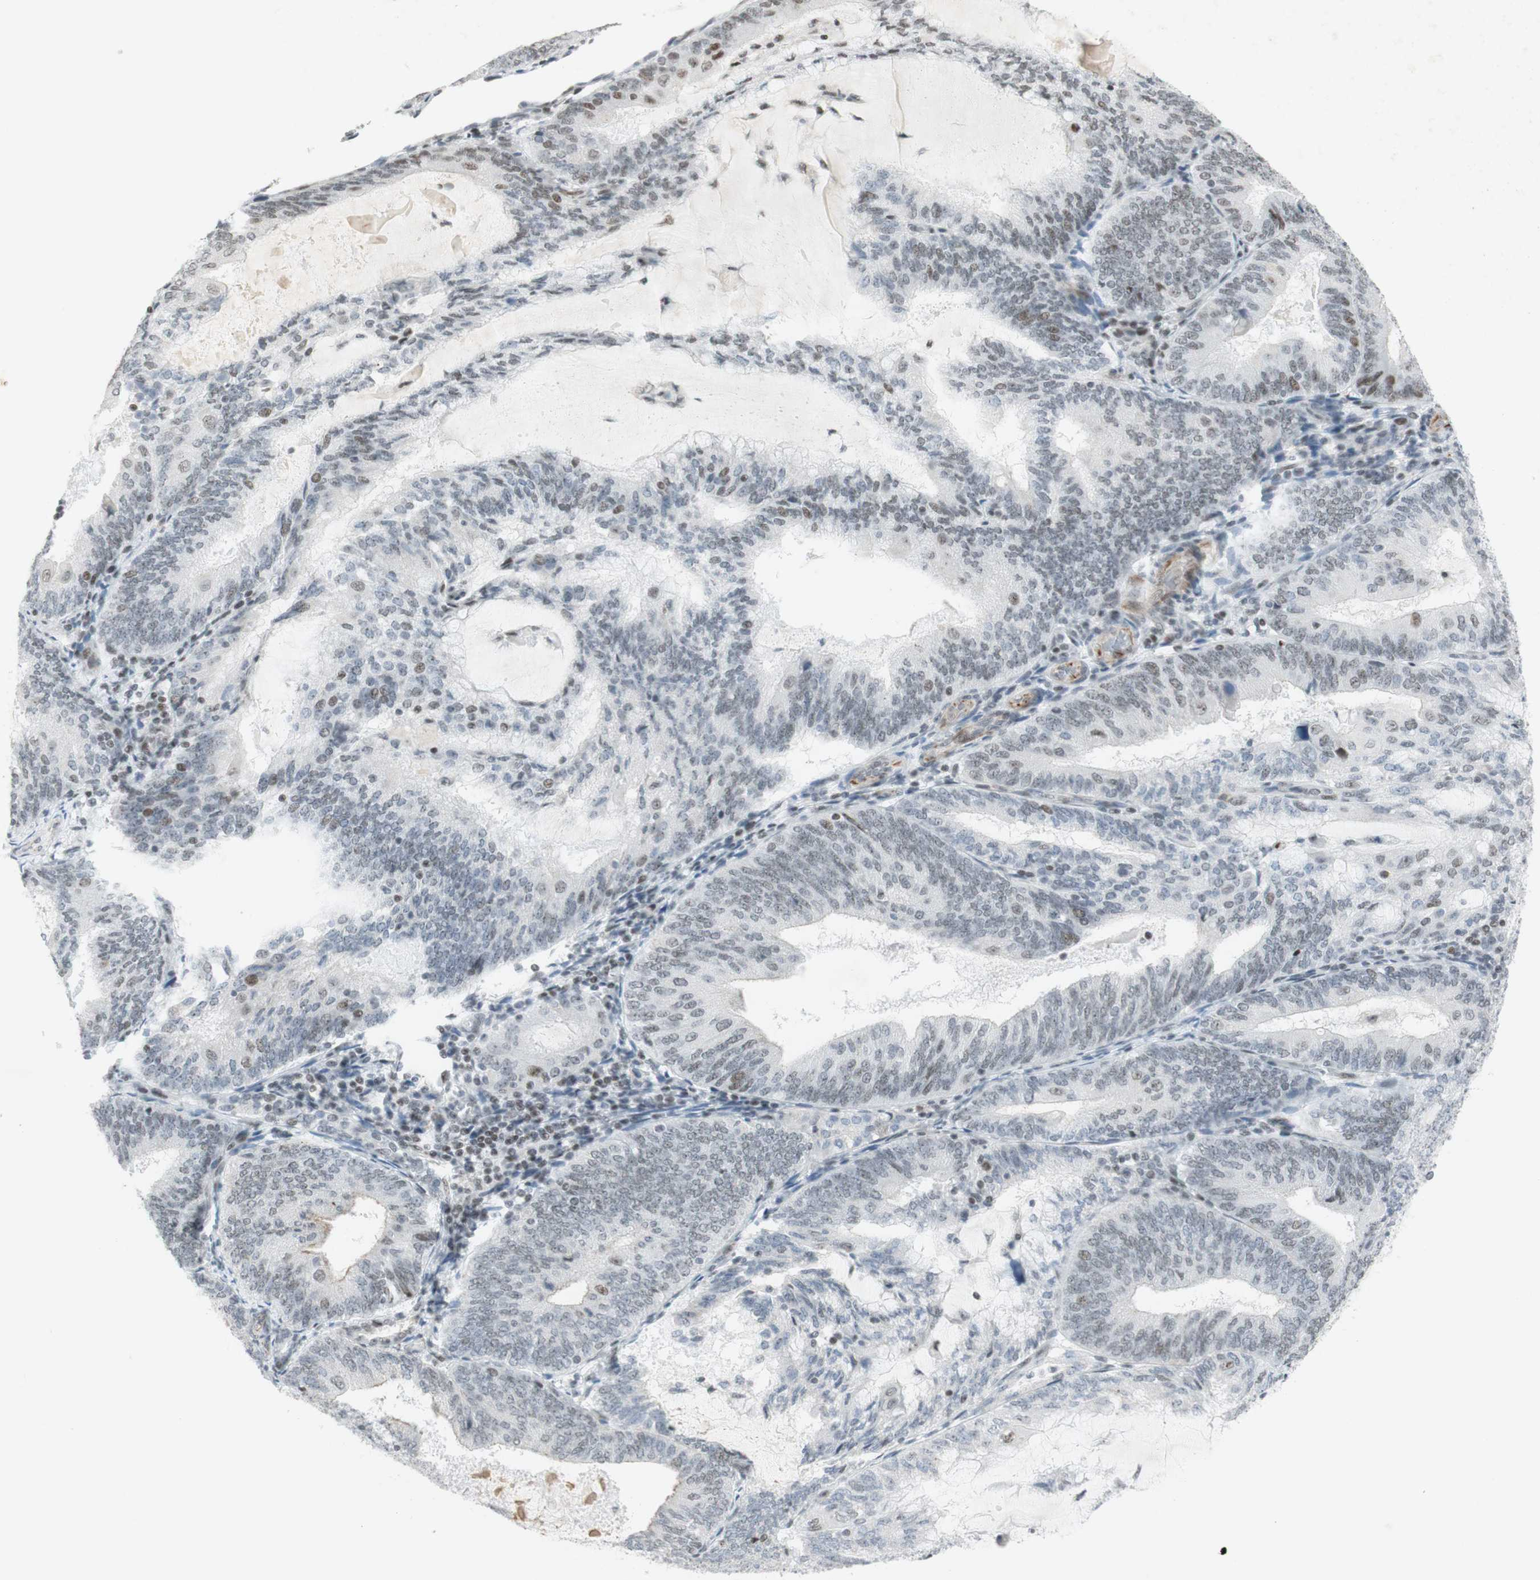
{"staining": {"intensity": "moderate", "quantity": "25%-75%", "location": "nuclear"}, "tissue": "endometrial cancer", "cell_type": "Tumor cells", "image_type": "cancer", "snomed": [{"axis": "morphology", "description": "Adenocarcinoma, NOS"}, {"axis": "topography", "description": "Endometrium"}], "caption": "IHC (DAB (3,3'-diaminobenzidine)) staining of adenocarcinoma (endometrial) reveals moderate nuclear protein positivity in about 25%-75% of tumor cells.", "gene": "IRF1", "patient": {"sex": "female", "age": 81}}